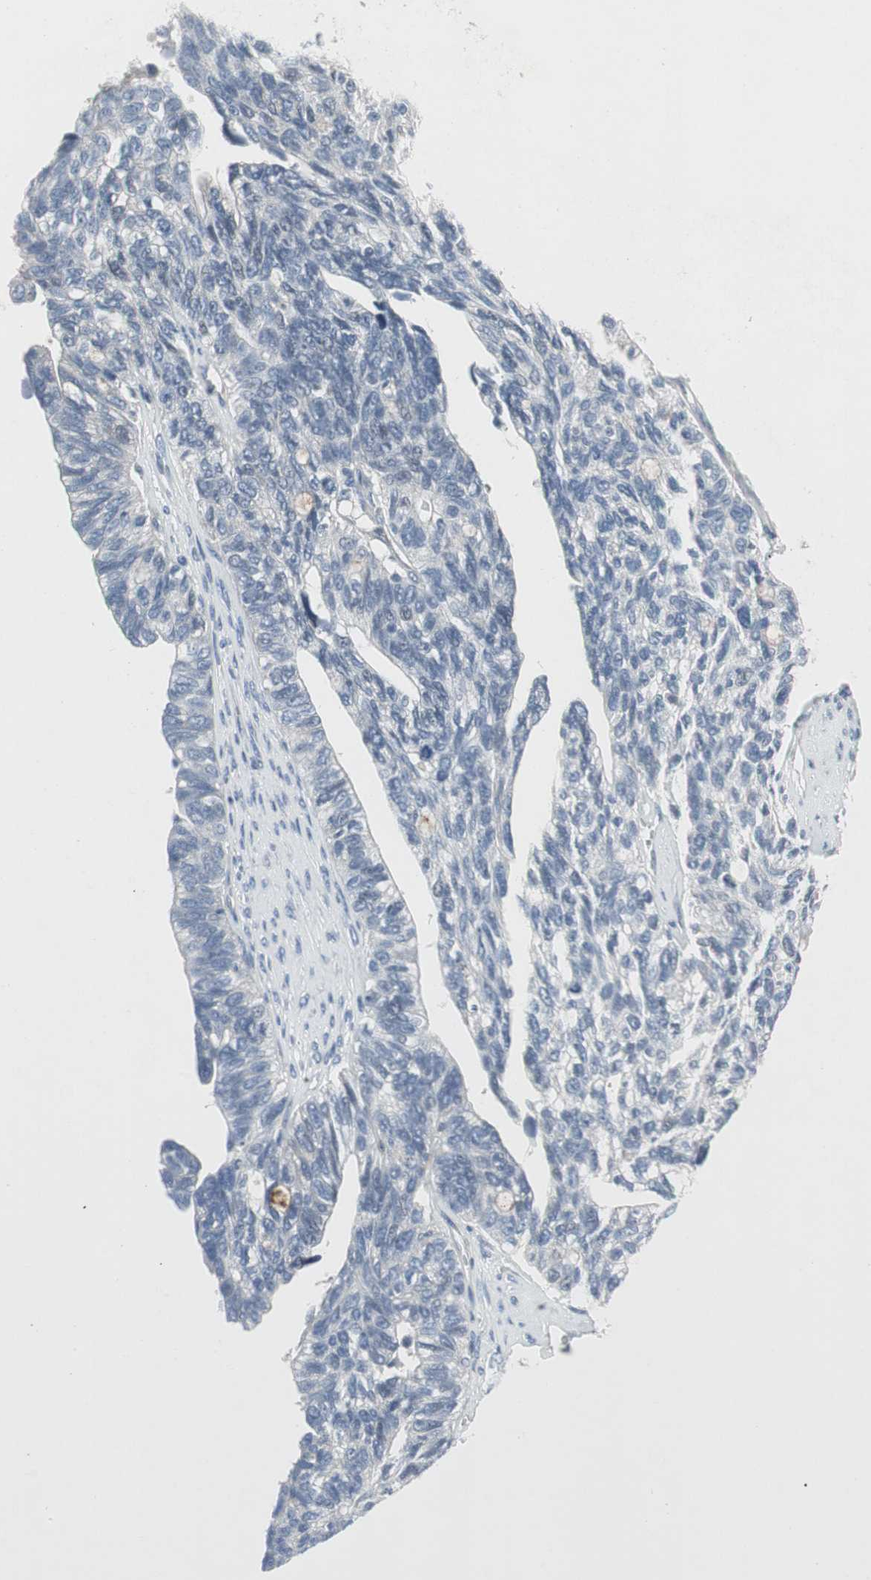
{"staining": {"intensity": "negative", "quantity": "none", "location": "none"}, "tissue": "ovarian cancer", "cell_type": "Tumor cells", "image_type": "cancer", "snomed": [{"axis": "morphology", "description": "Cystadenocarcinoma, serous, NOS"}, {"axis": "topography", "description": "Ovary"}], "caption": "Photomicrograph shows no significant protein expression in tumor cells of serous cystadenocarcinoma (ovarian).", "gene": "PIGR", "patient": {"sex": "female", "age": 79}}